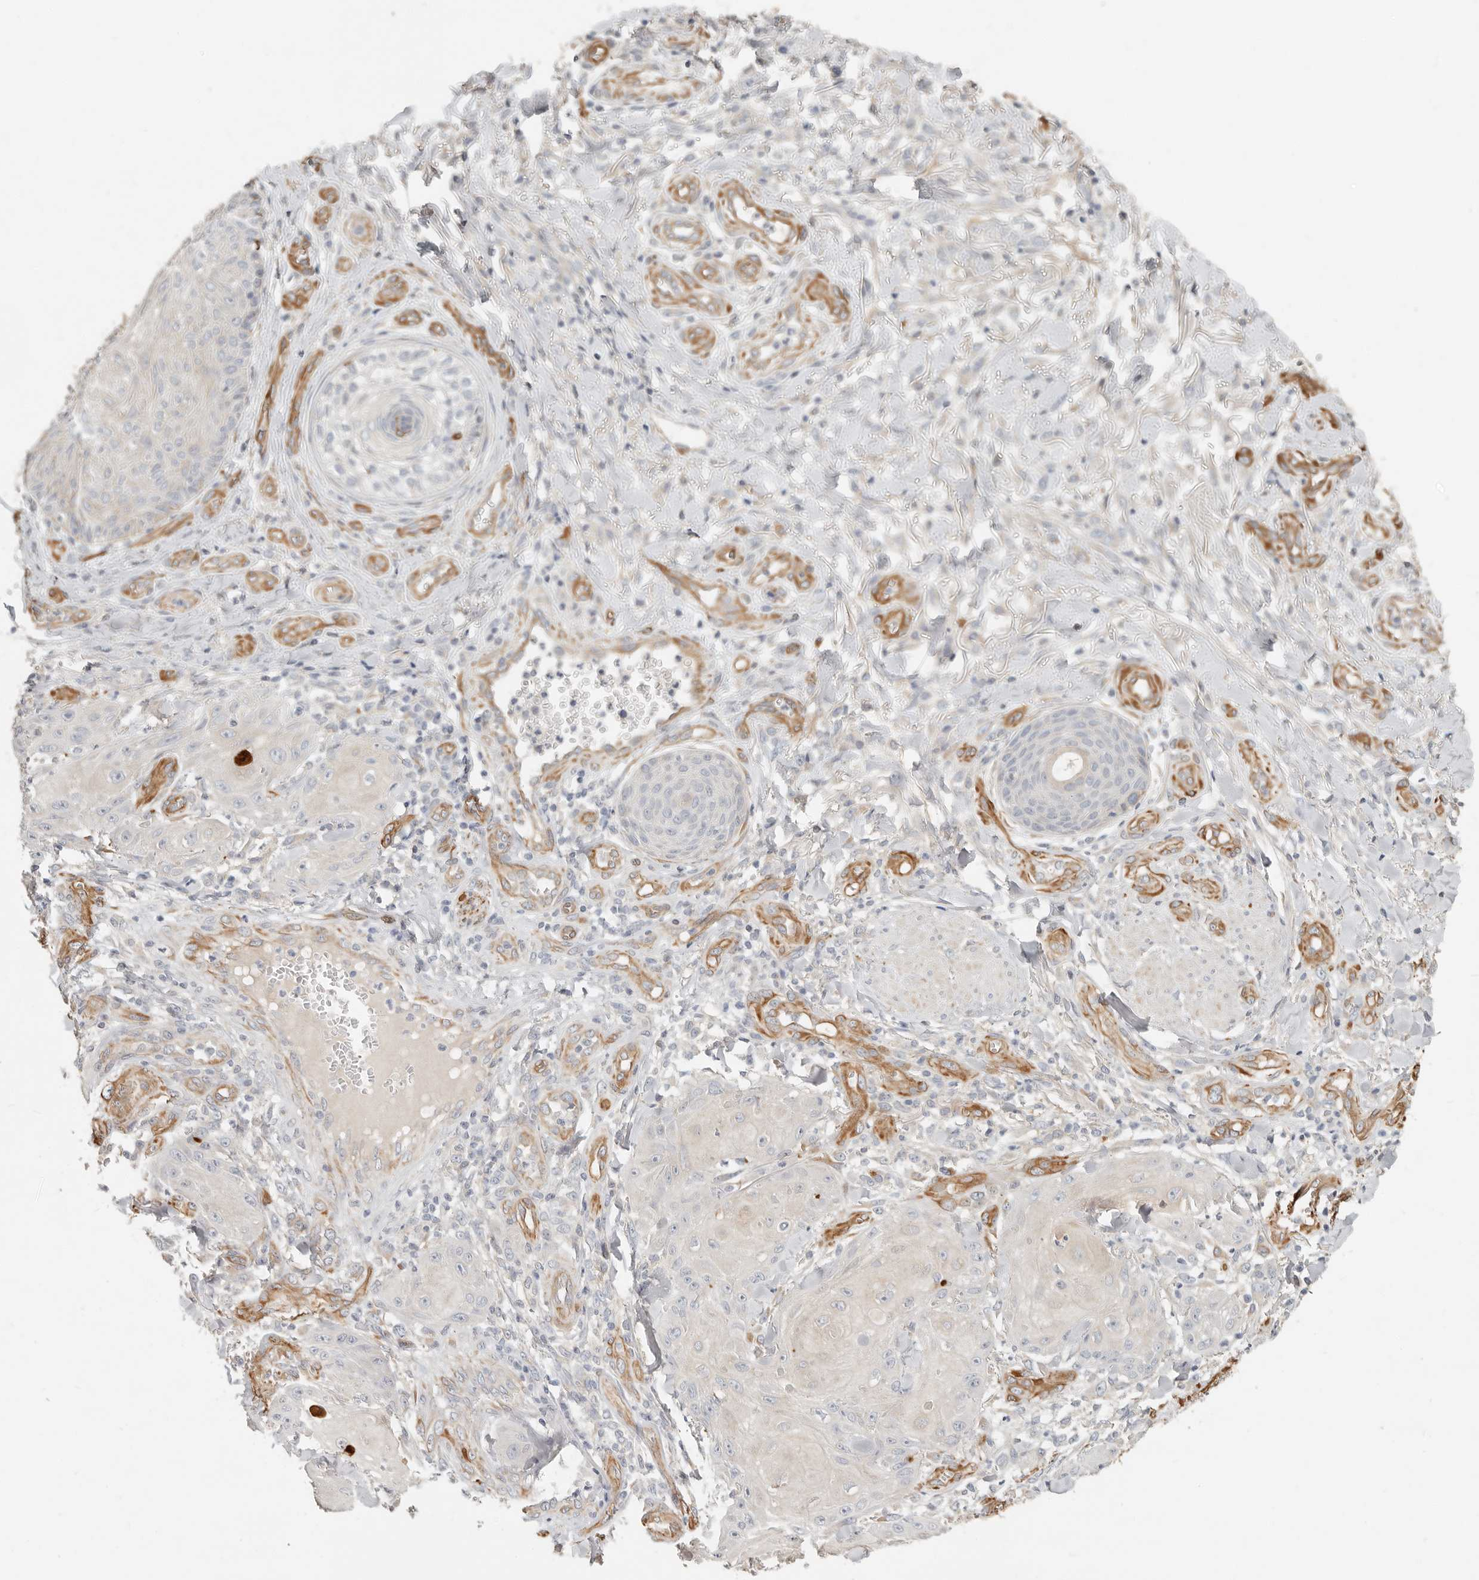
{"staining": {"intensity": "negative", "quantity": "none", "location": "none"}, "tissue": "skin cancer", "cell_type": "Tumor cells", "image_type": "cancer", "snomed": [{"axis": "morphology", "description": "Squamous cell carcinoma, NOS"}, {"axis": "topography", "description": "Skin"}], "caption": "DAB immunohistochemical staining of skin cancer (squamous cell carcinoma) shows no significant expression in tumor cells. (DAB immunohistochemistry, high magnification).", "gene": "SPRING1", "patient": {"sex": "male", "age": 74}}